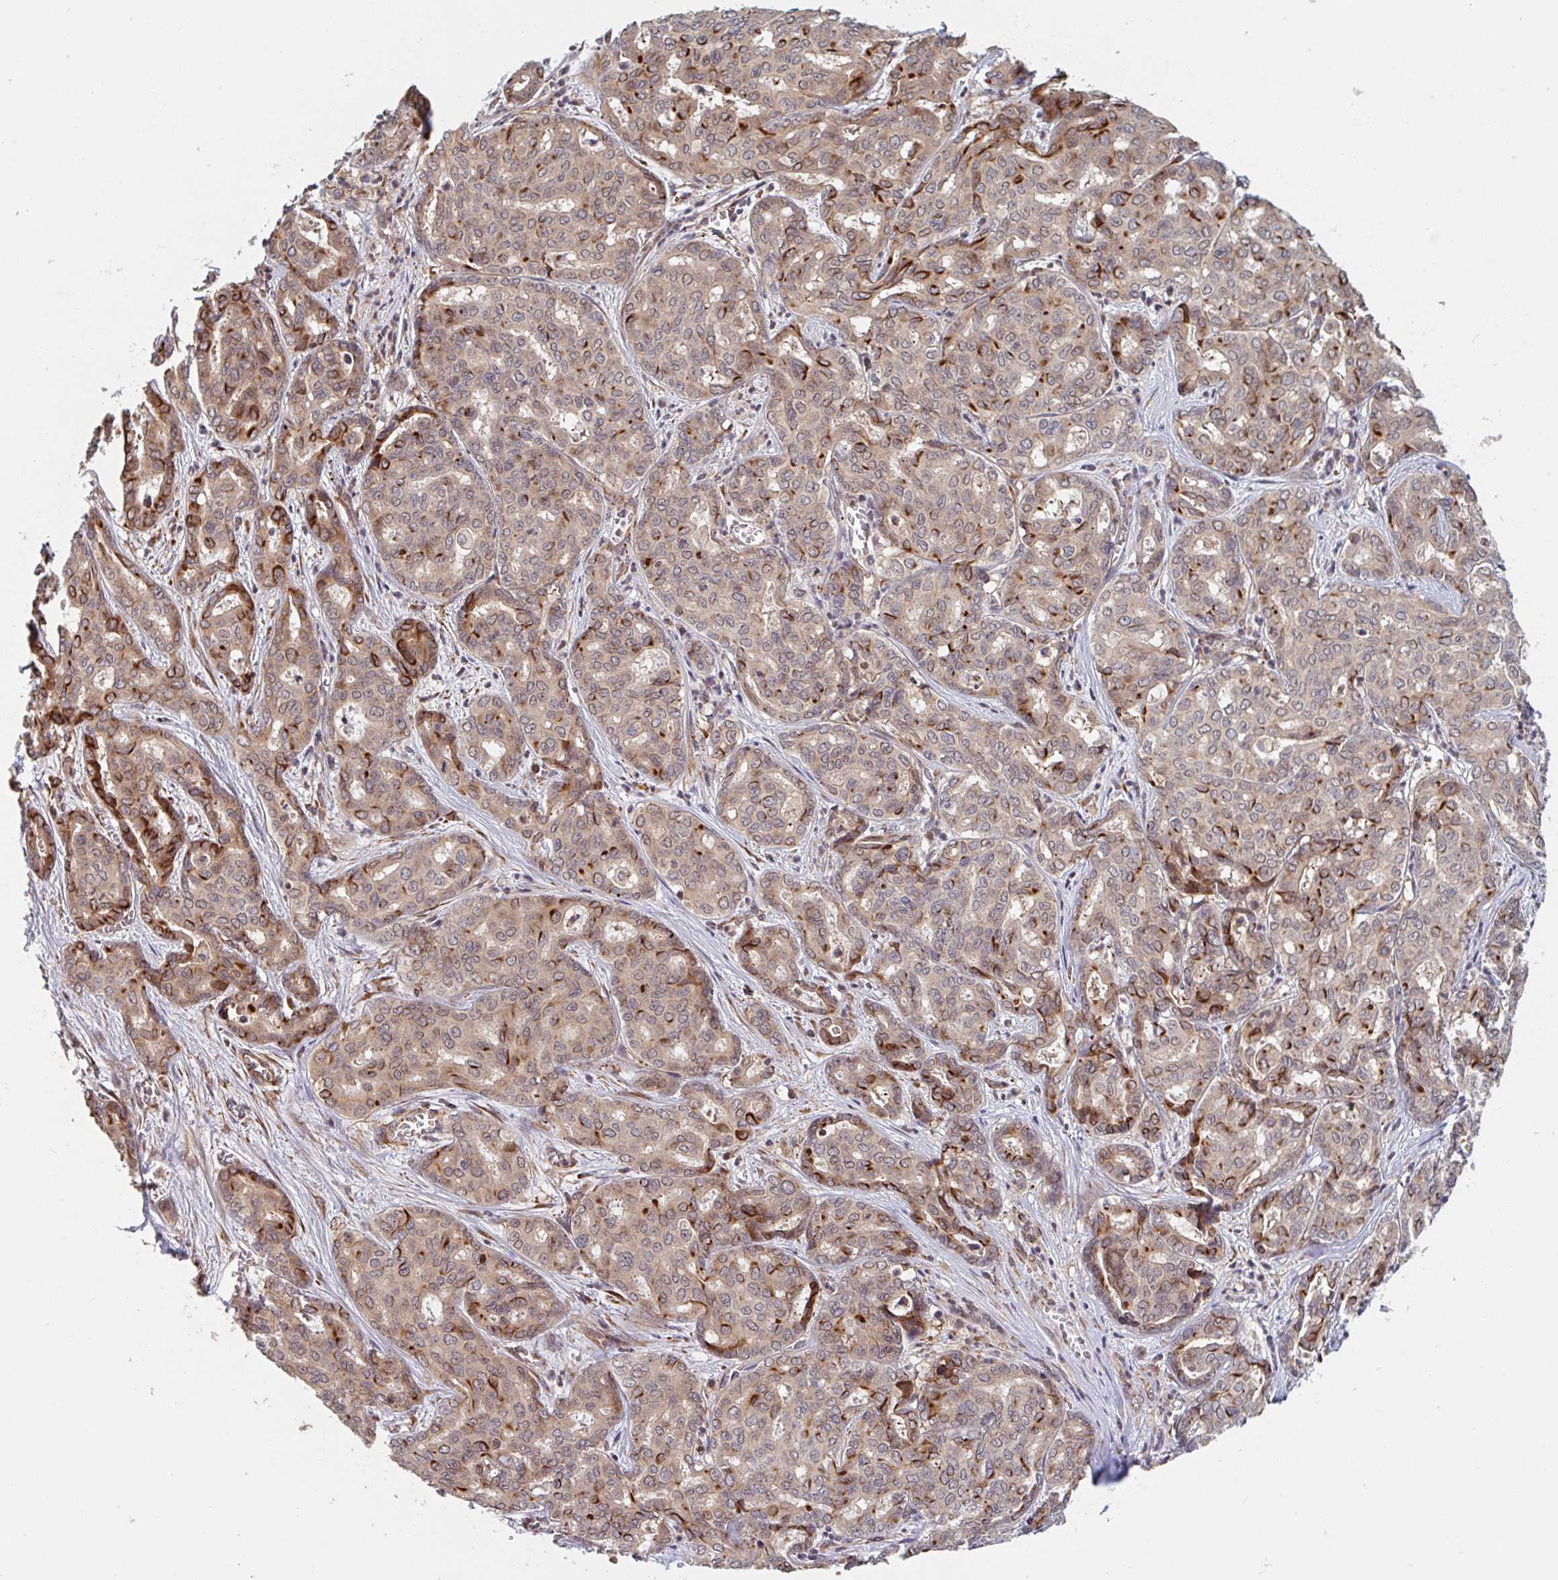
{"staining": {"intensity": "weak", "quantity": ">75%", "location": "cytoplasmic/membranous,nuclear"}, "tissue": "liver cancer", "cell_type": "Tumor cells", "image_type": "cancer", "snomed": [{"axis": "morphology", "description": "Cholangiocarcinoma"}, {"axis": "topography", "description": "Liver"}], "caption": "Protein staining by IHC displays weak cytoplasmic/membranous and nuclear expression in approximately >75% of tumor cells in cholangiocarcinoma (liver).", "gene": "NUB1", "patient": {"sex": "female", "age": 64}}